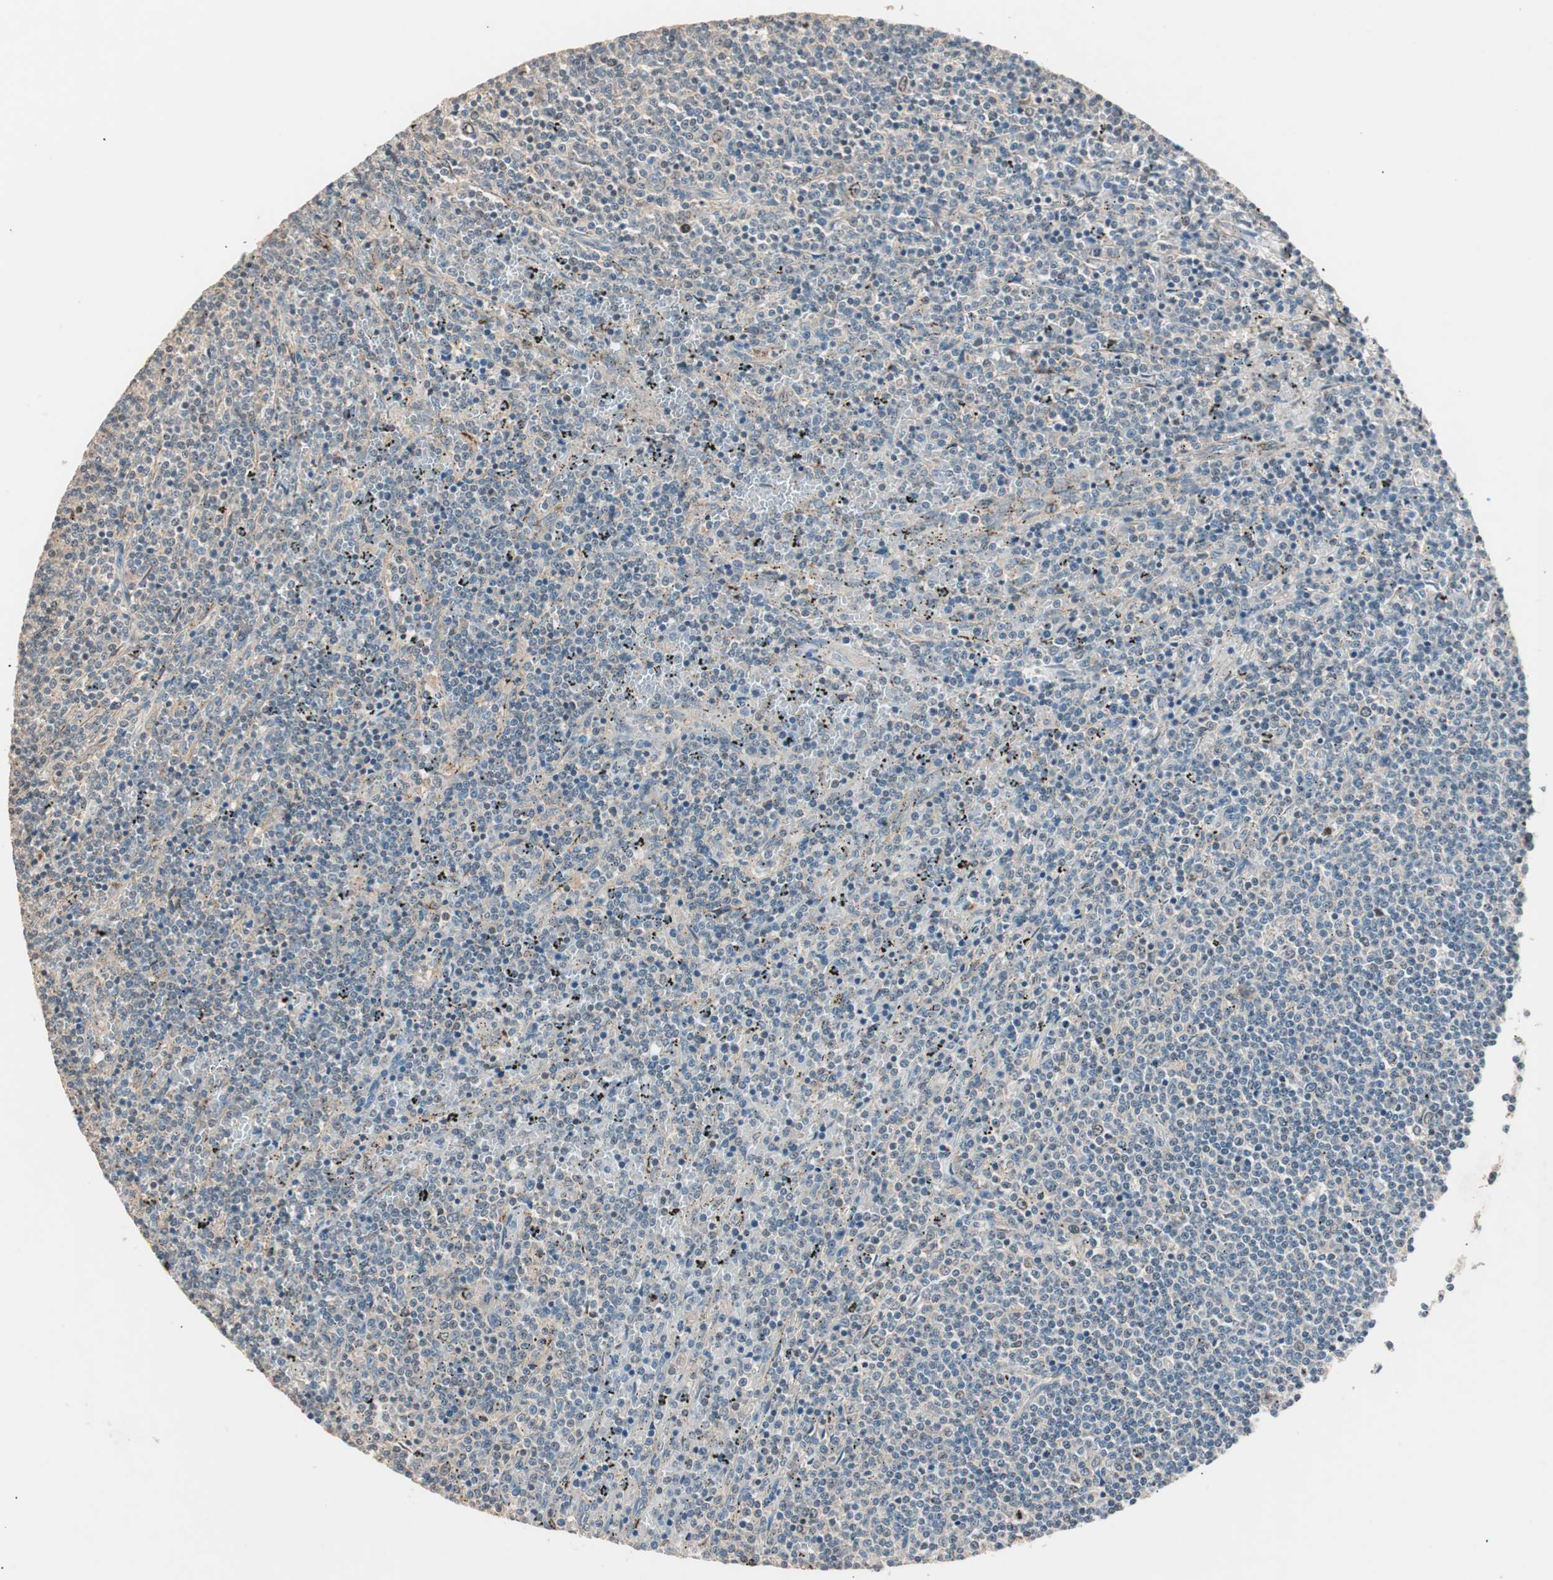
{"staining": {"intensity": "weak", "quantity": "<25%", "location": "cytoplasmic/membranous"}, "tissue": "lymphoma", "cell_type": "Tumor cells", "image_type": "cancer", "snomed": [{"axis": "morphology", "description": "Malignant lymphoma, non-Hodgkin's type, Low grade"}, {"axis": "topography", "description": "Spleen"}], "caption": "High magnification brightfield microscopy of lymphoma stained with DAB (brown) and counterstained with hematoxylin (blue): tumor cells show no significant expression.", "gene": "NFRKB", "patient": {"sex": "female", "age": 50}}